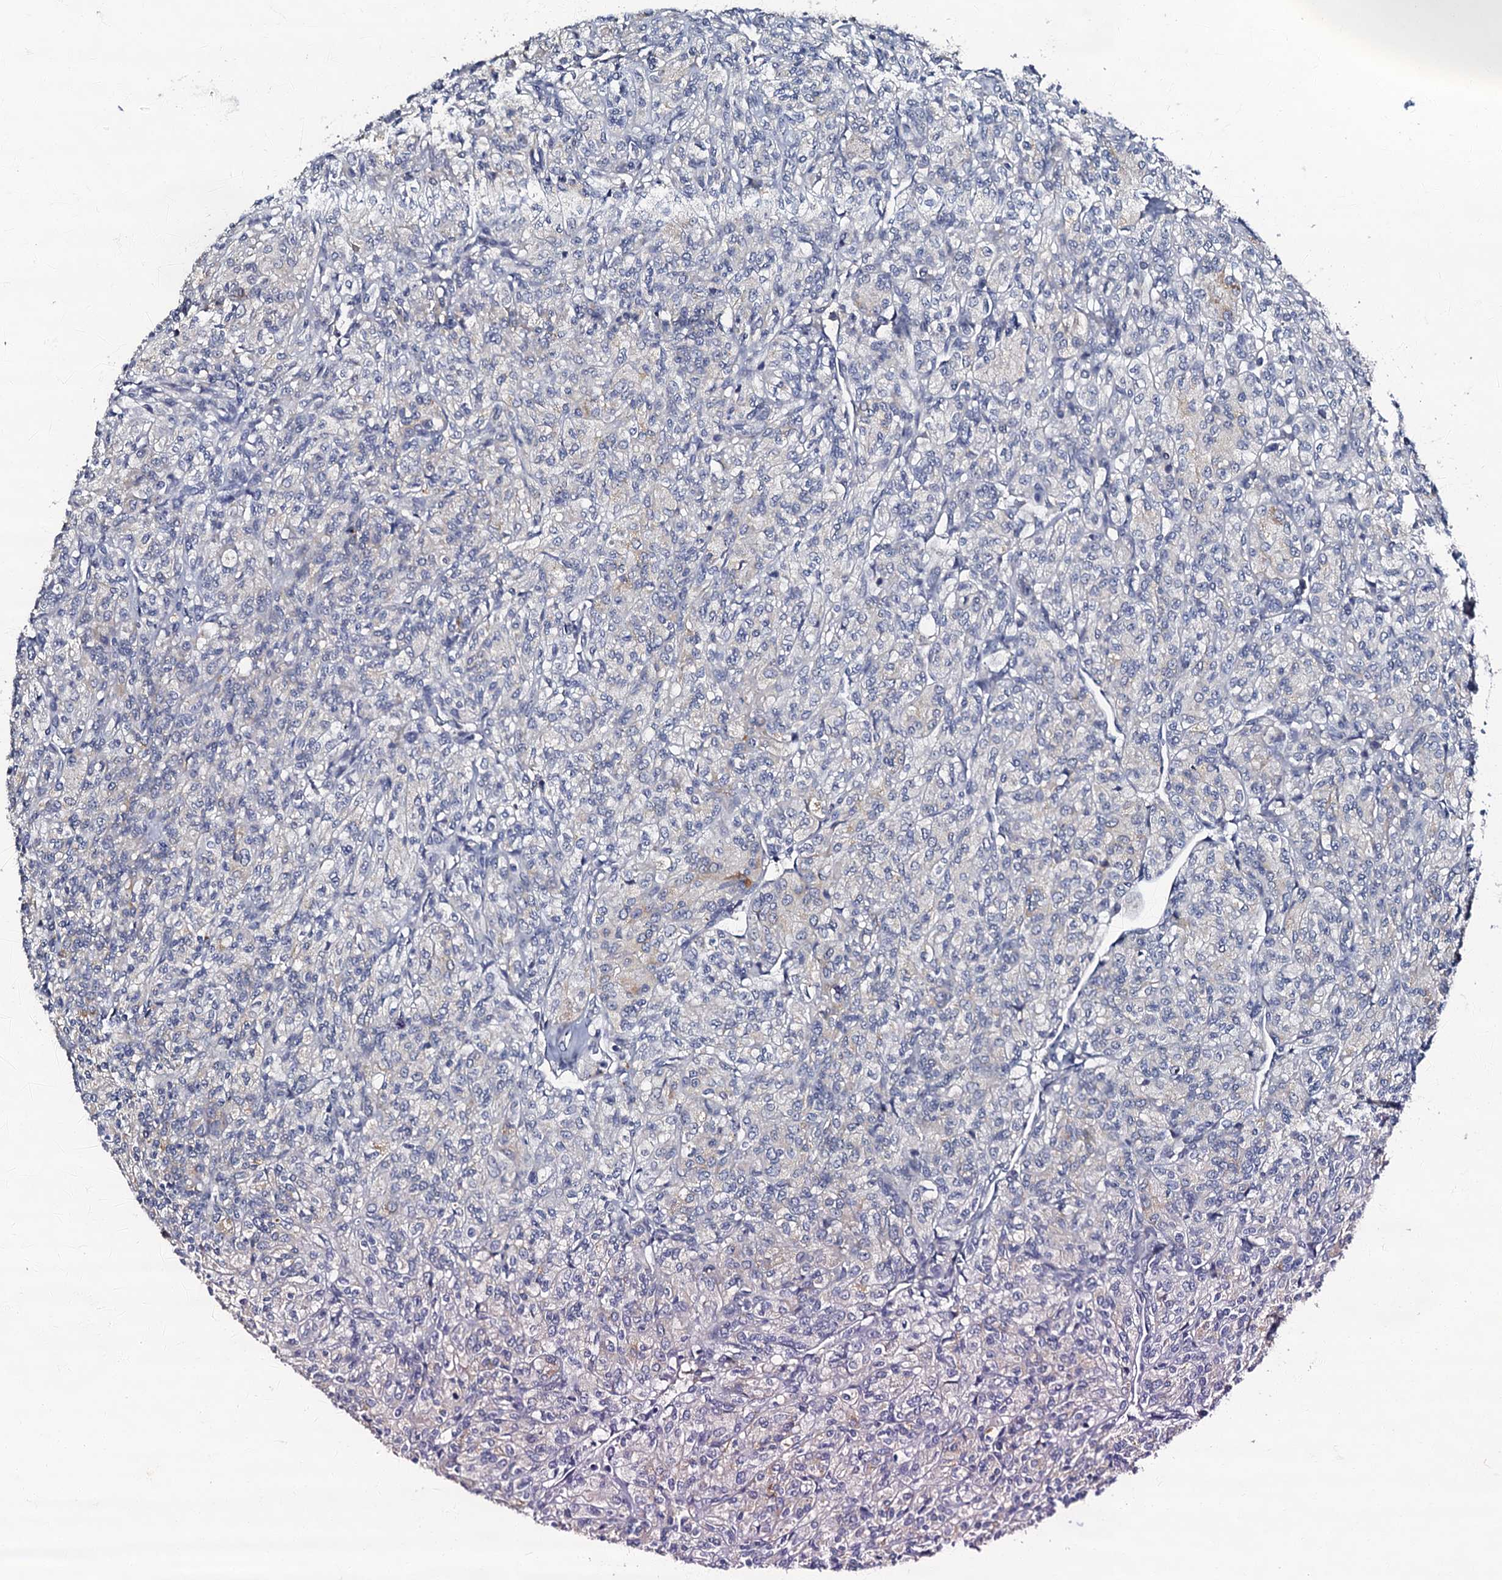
{"staining": {"intensity": "negative", "quantity": "none", "location": "none"}, "tissue": "renal cancer", "cell_type": "Tumor cells", "image_type": "cancer", "snomed": [{"axis": "morphology", "description": "Adenocarcinoma, NOS"}, {"axis": "topography", "description": "Kidney"}], "caption": "Human renal cancer (adenocarcinoma) stained for a protein using IHC shows no expression in tumor cells.", "gene": "OLAH", "patient": {"sex": "male", "age": 77}}